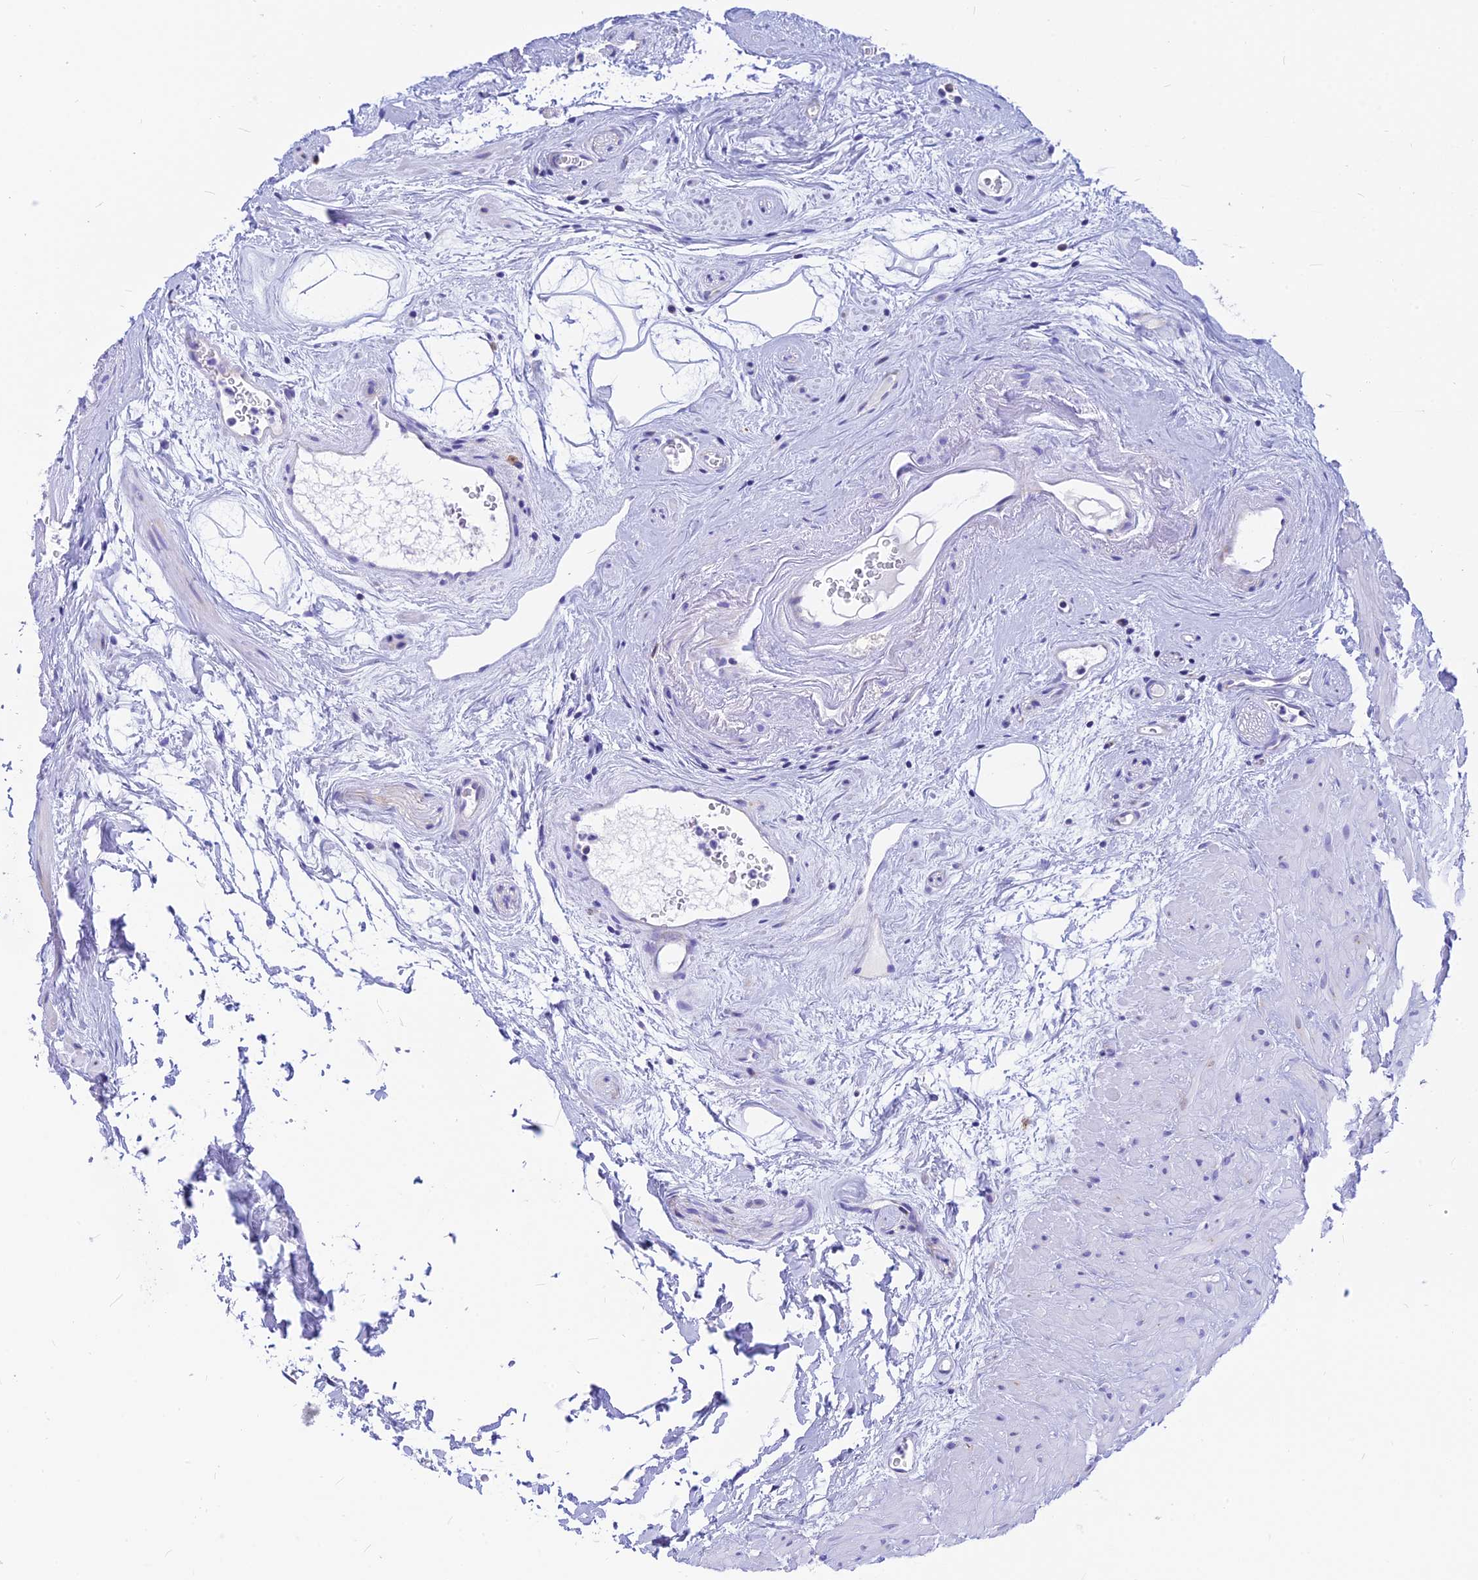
{"staining": {"intensity": "negative", "quantity": "none", "location": "none"}, "tissue": "seminal vesicle", "cell_type": "Glandular cells", "image_type": "normal", "snomed": [{"axis": "morphology", "description": "Normal tissue, NOS"}, {"axis": "topography", "description": "Prostate"}, {"axis": "topography", "description": "Seminal veicle"}], "caption": "Seminal vesicle stained for a protein using immunohistochemistry reveals no staining glandular cells.", "gene": "CNOT6", "patient": {"sex": "male", "age": 79}}